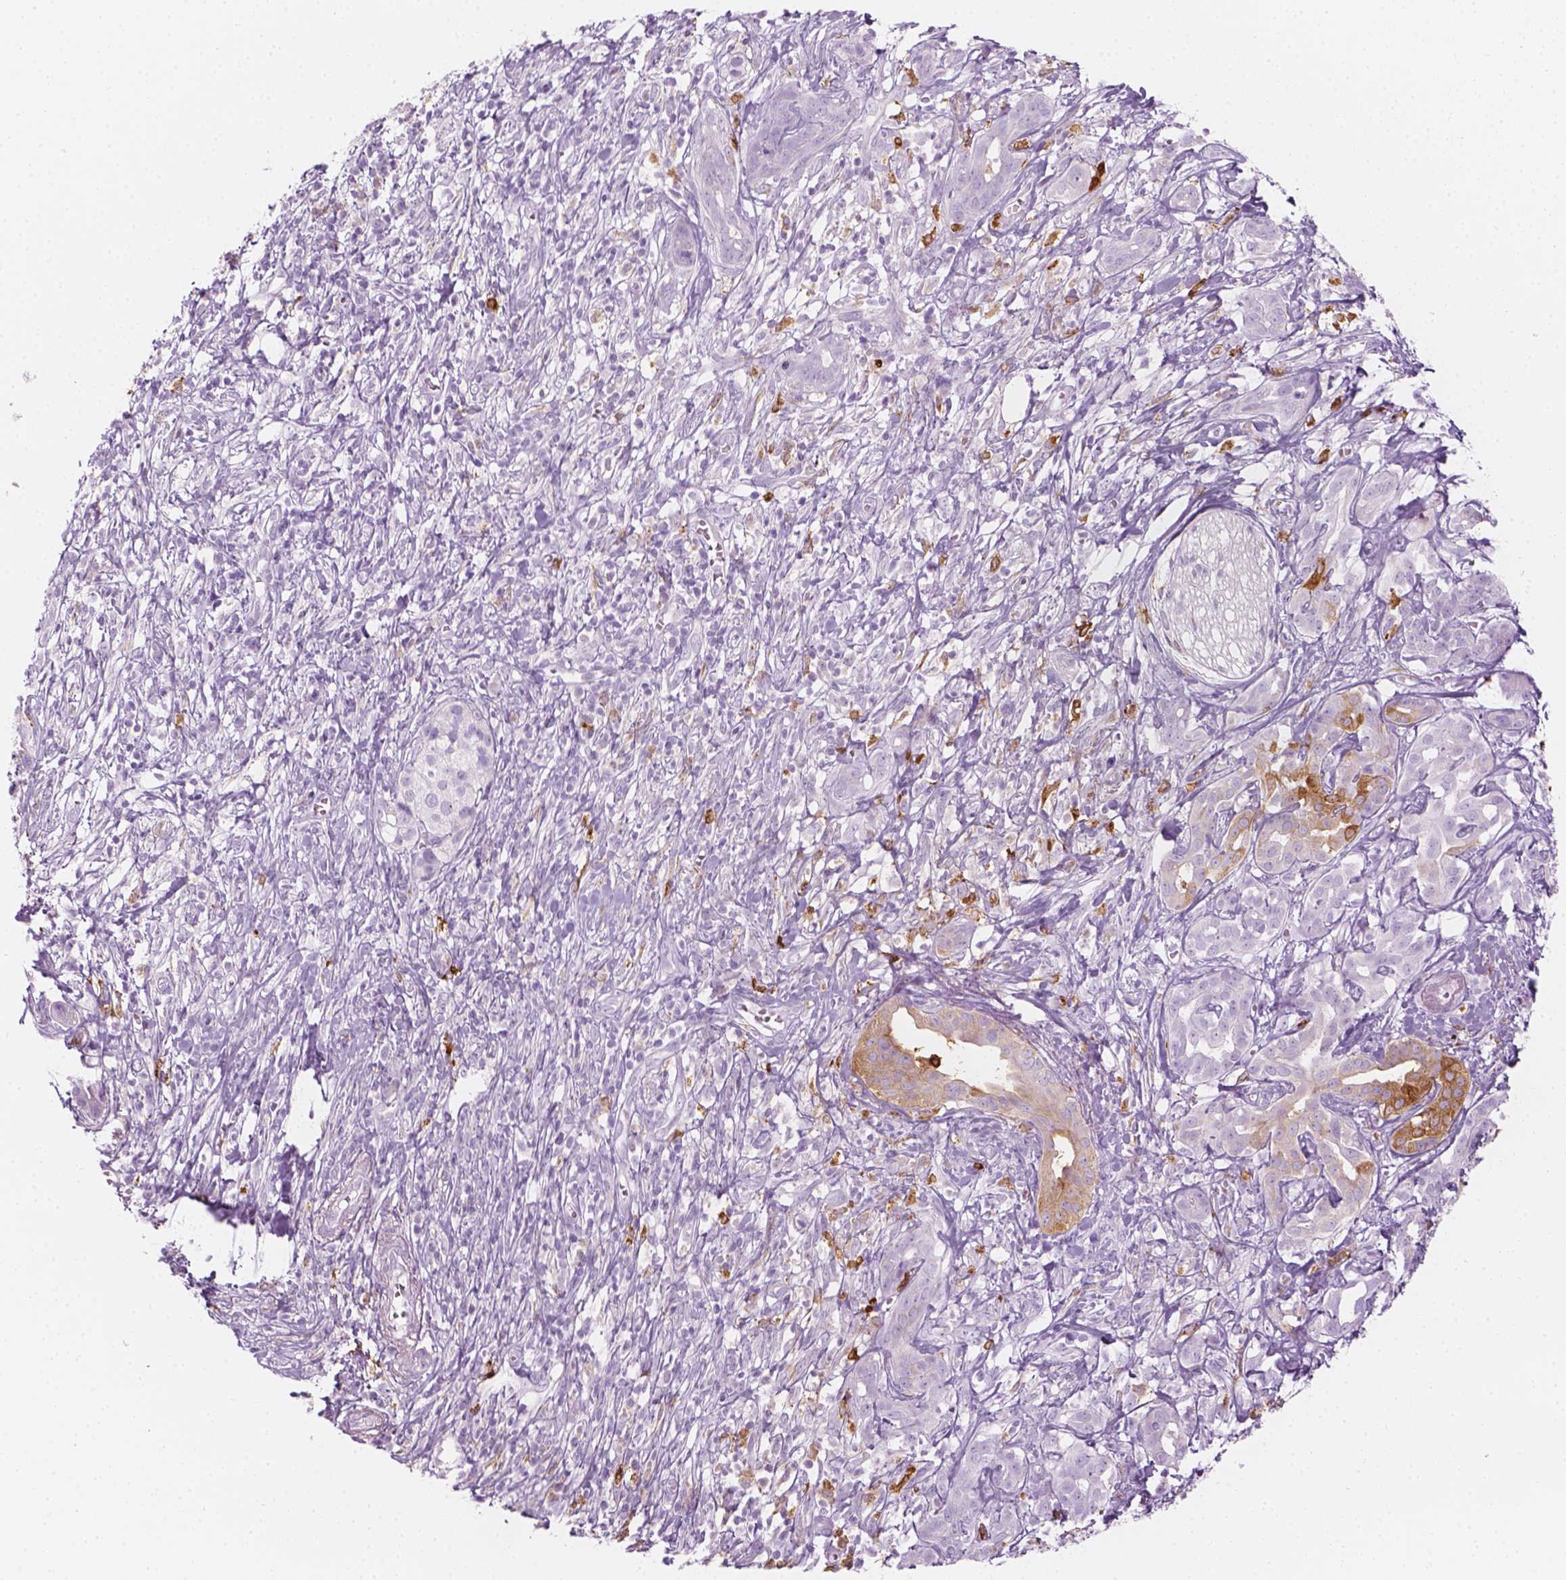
{"staining": {"intensity": "moderate", "quantity": "<25%", "location": "cytoplasmic/membranous"}, "tissue": "pancreatic cancer", "cell_type": "Tumor cells", "image_type": "cancer", "snomed": [{"axis": "morphology", "description": "Adenocarcinoma, NOS"}, {"axis": "topography", "description": "Pancreas"}], "caption": "Moderate cytoplasmic/membranous expression is present in about <25% of tumor cells in pancreatic adenocarcinoma.", "gene": "CES1", "patient": {"sex": "male", "age": 61}}